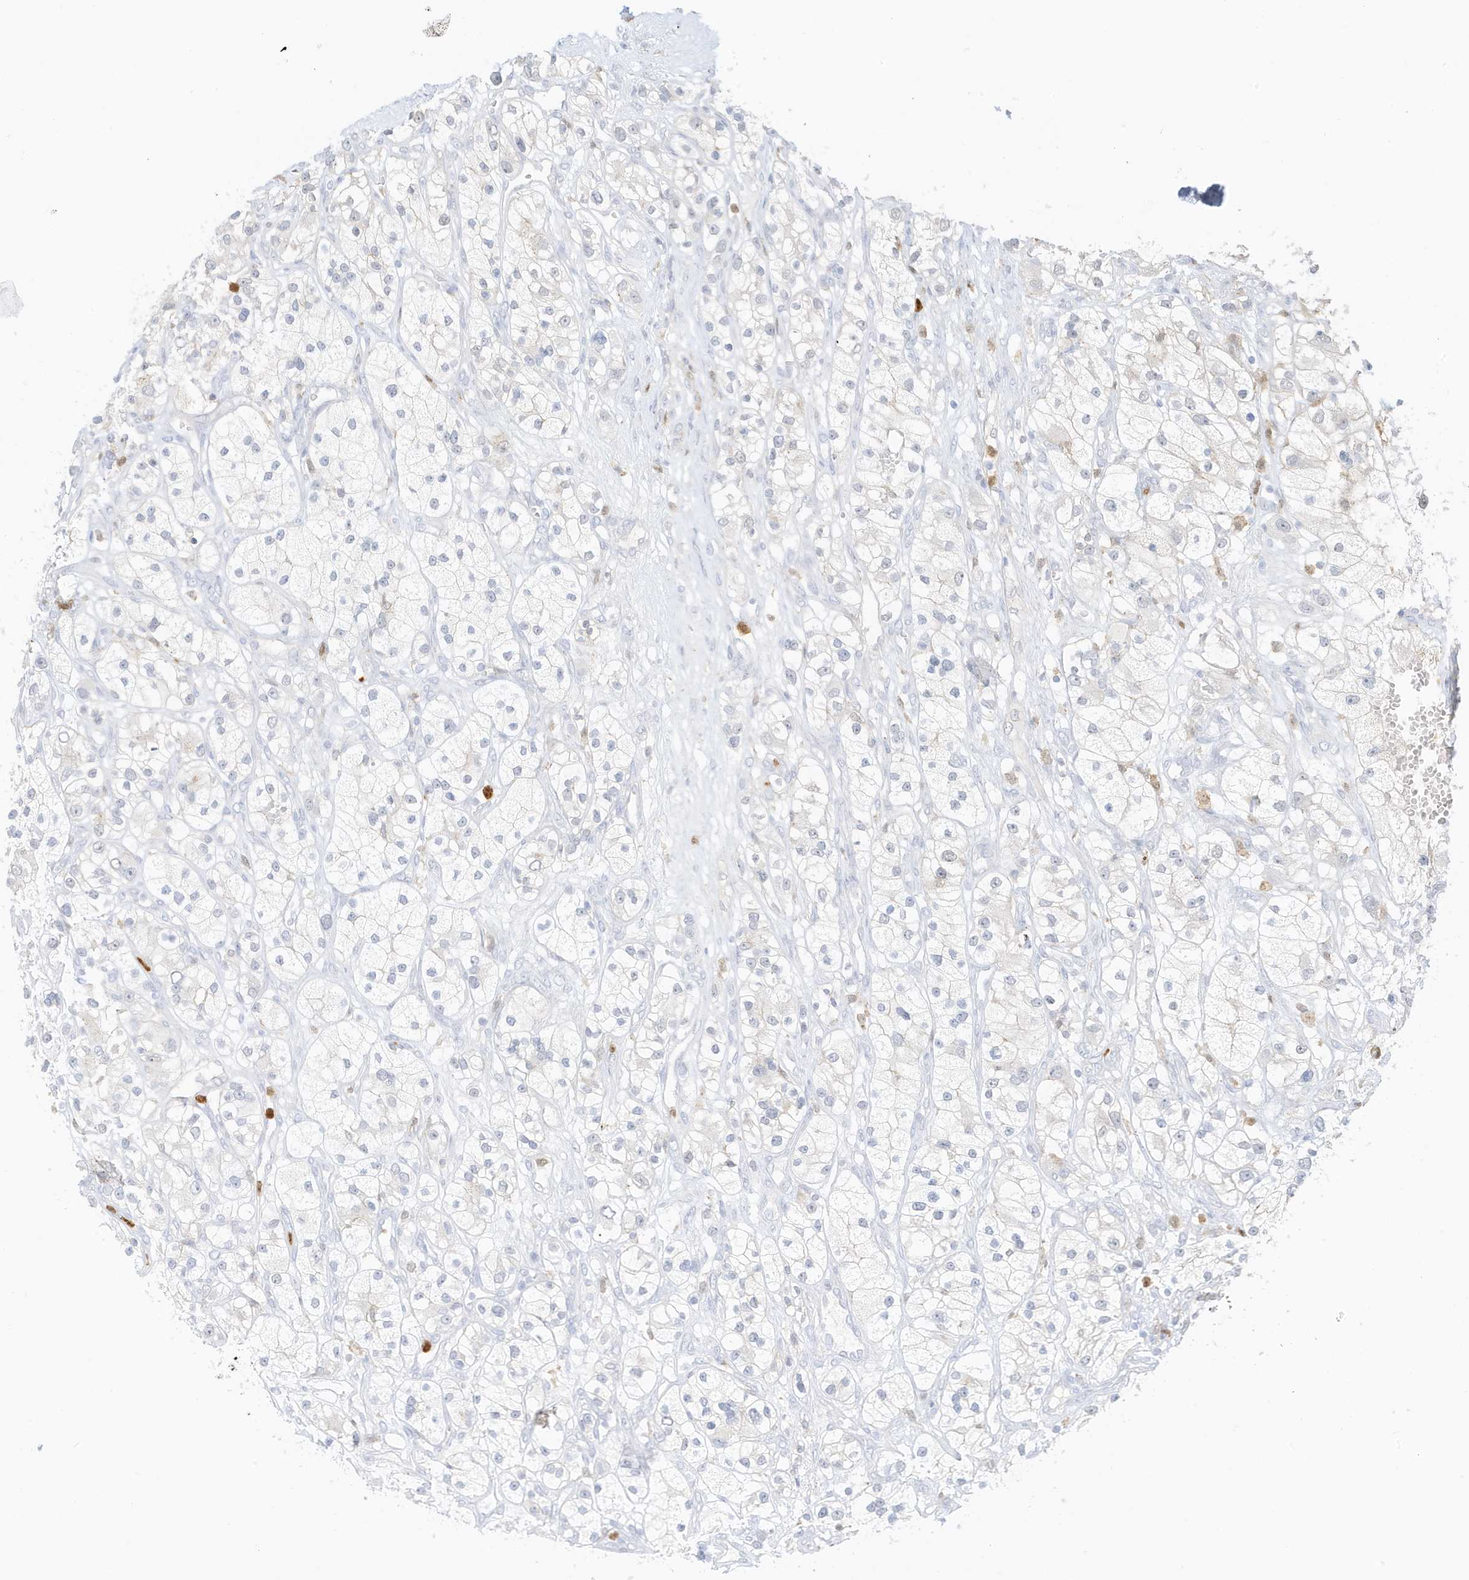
{"staining": {"intensity": "negative", "quantity": "none", "location": "none"}, "tissue": "renal cancer", "cell_type": "Tumor cells", "image_type": "cancer", "snomed": [{"axis": "morphology", "description": "Adenocarcinoma, NOS"}, {"axis": "topography", "description": "Kidney"}], "caption": "Immunohistochemical staining of adenocarcinoma (renal) displays no significant staining in tumor cells. Brightfield microscopy of IHC stained with DAB (brown) and hematoxylin (blue), captured at high magnification.", "gene": "GCA", "patient": {"sex": "female", "age": 57}}